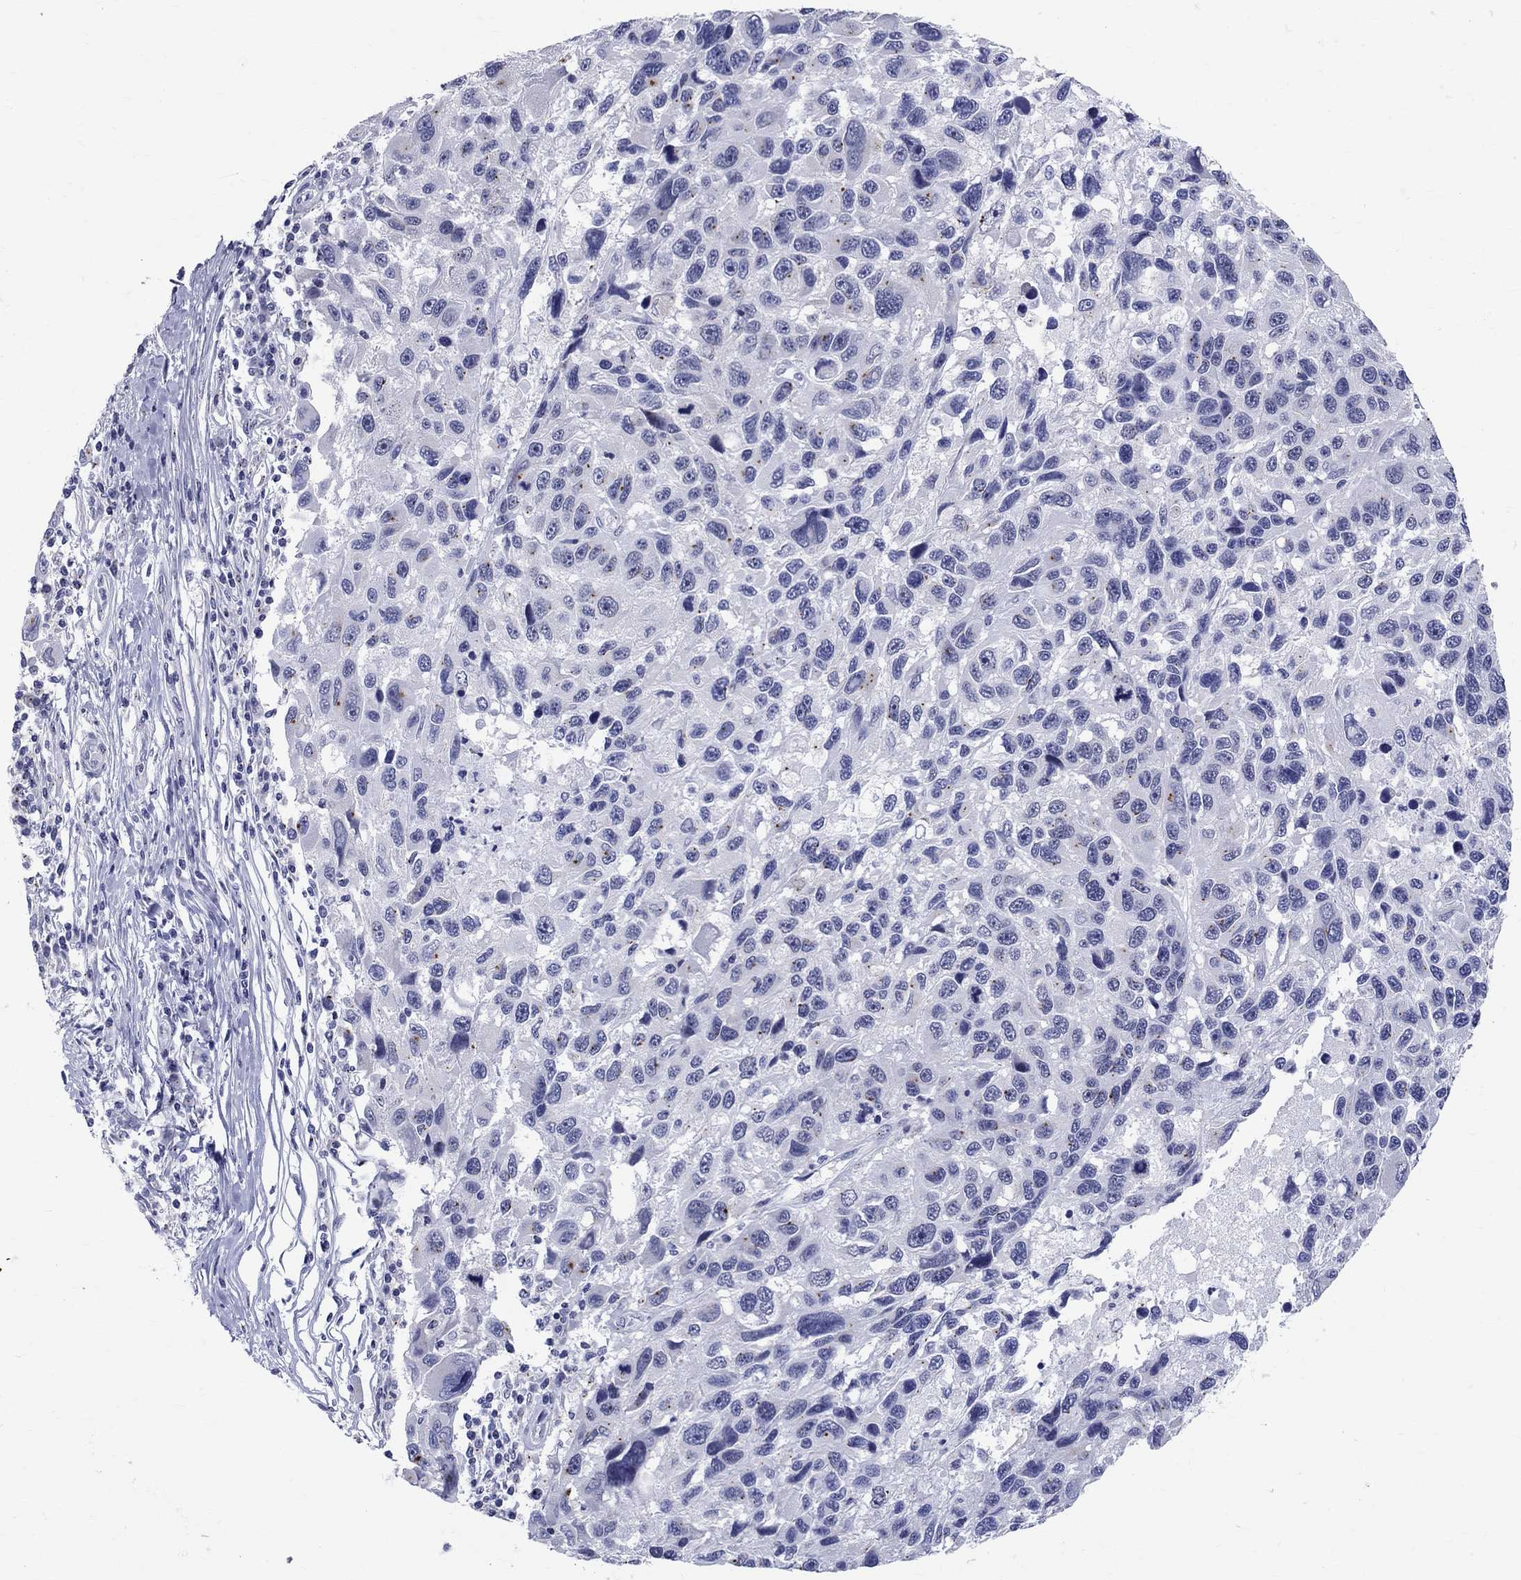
{"staining": {"intensity": "negative", "quantity": "none", "location": "none"}, "tissue": "melanoma", "cell_type": "Tumor cells", "image_type": "cancer", "snomed": [{"axis": "morphology", "description": "Malignant melanoma, NOS"}, {"axis": "topography", "description": "Skin"}], "caption": "Malignant melanoma was stained to show a protein in brown. There is no significant positivity in tumor cells. (Brightfield microscopy of DAB immunohistochemistry (IHC) at high magnification).", "gene": "CEP43", "patient": {"sex": "male", "age": 53}}